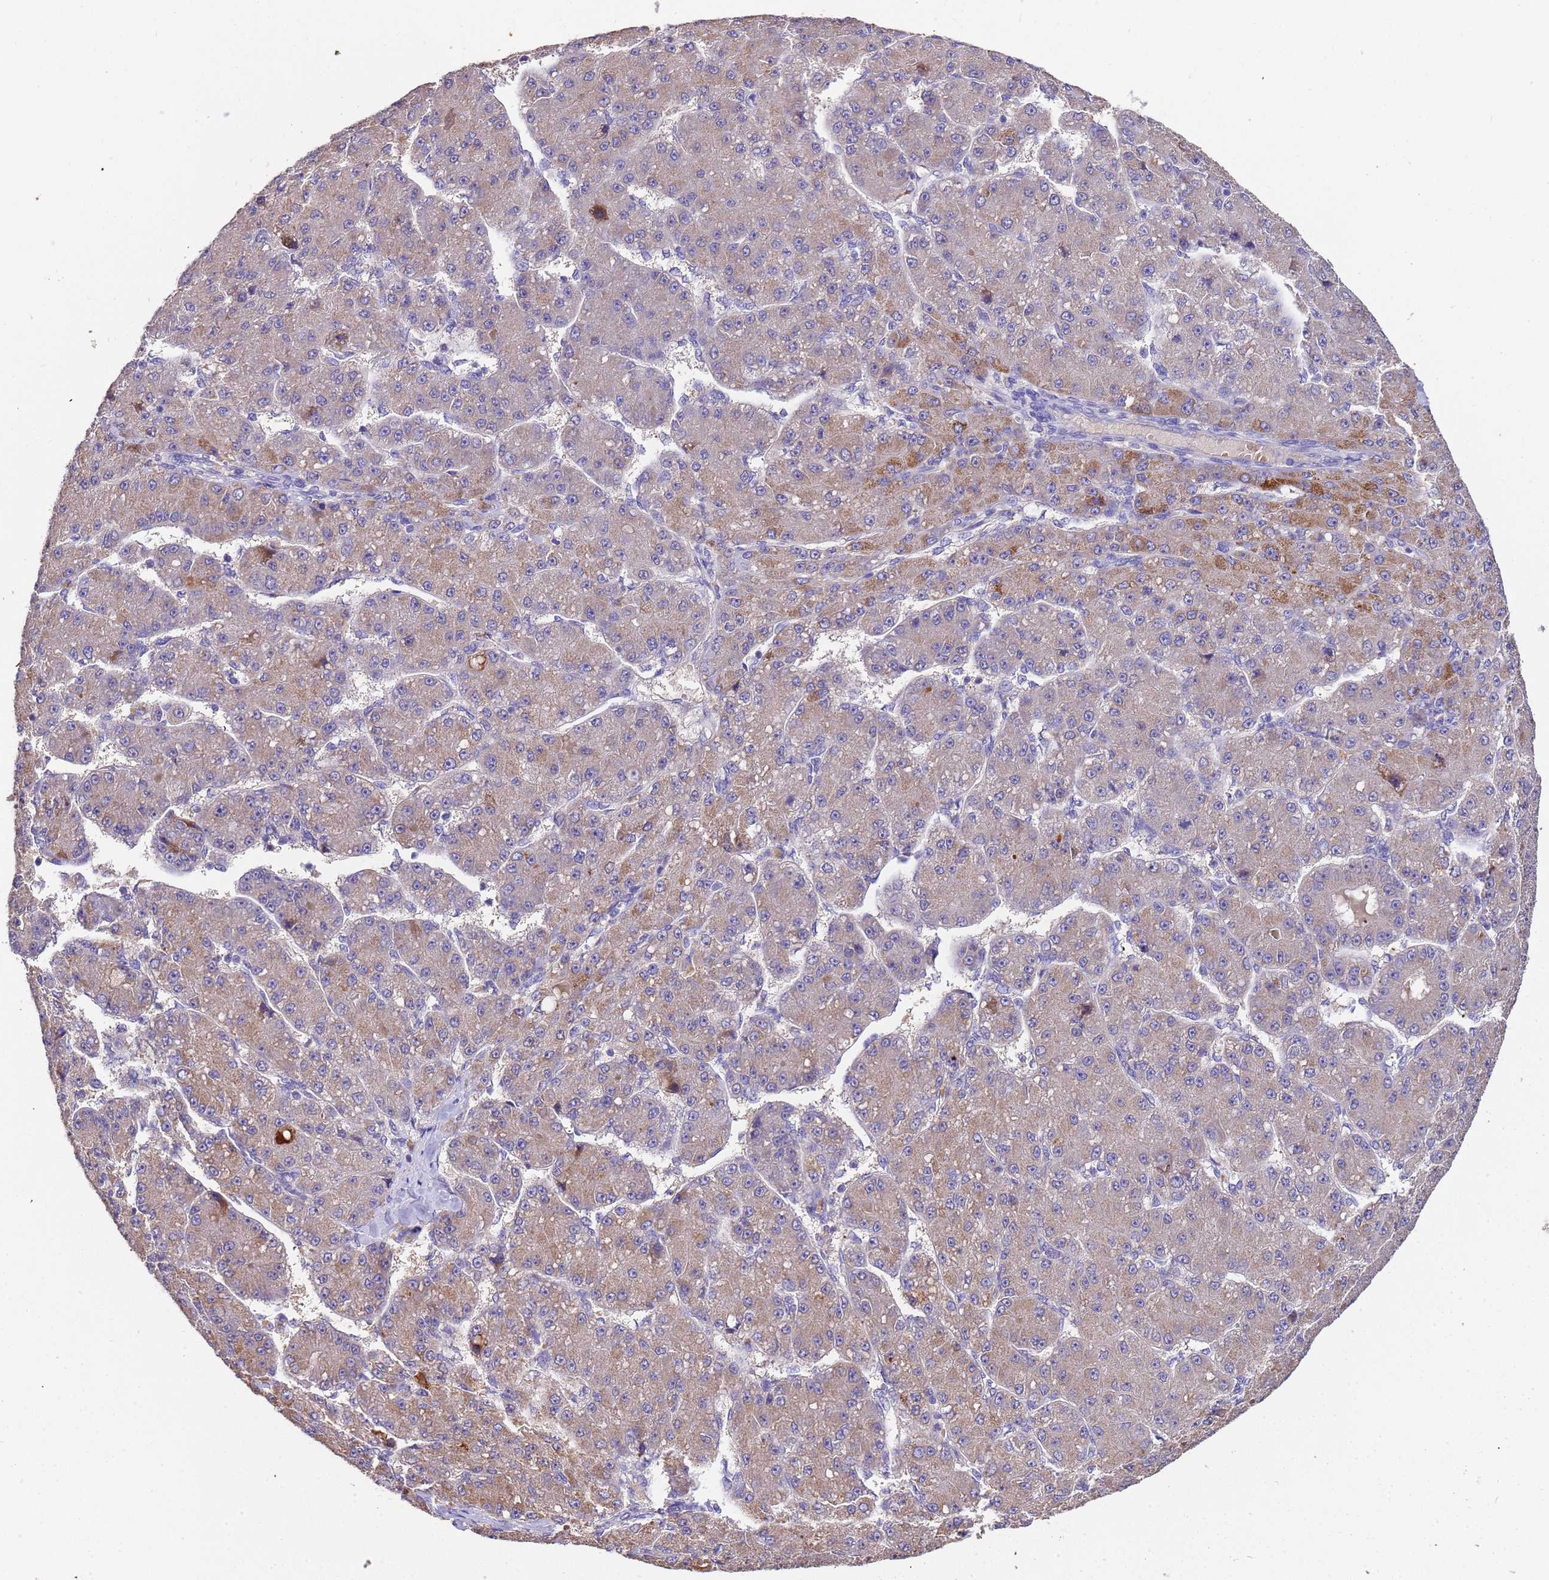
{"staining": {"intensity": "weak", "quantity": ">75%", "location": "cytoplasmic/membranous"}, "tissue": "liver cancer", "cell_type": "Tumor cells", "image_type": "cancer", "snomed": [{"axis": "morphology", "description": "Carcinoma, Hepatocellular, NOS"}, {"axis": "topography", "description": "Liver"}], "caption": "Weak cytoplasmic/membranous staining for a protein is appreciated in about >75% of tumor cells of liver hepatocellular carcinoma using immunohistochemistry.", "gene": "SLC24A3", "patient": {"sex": "male", "age": 67}}